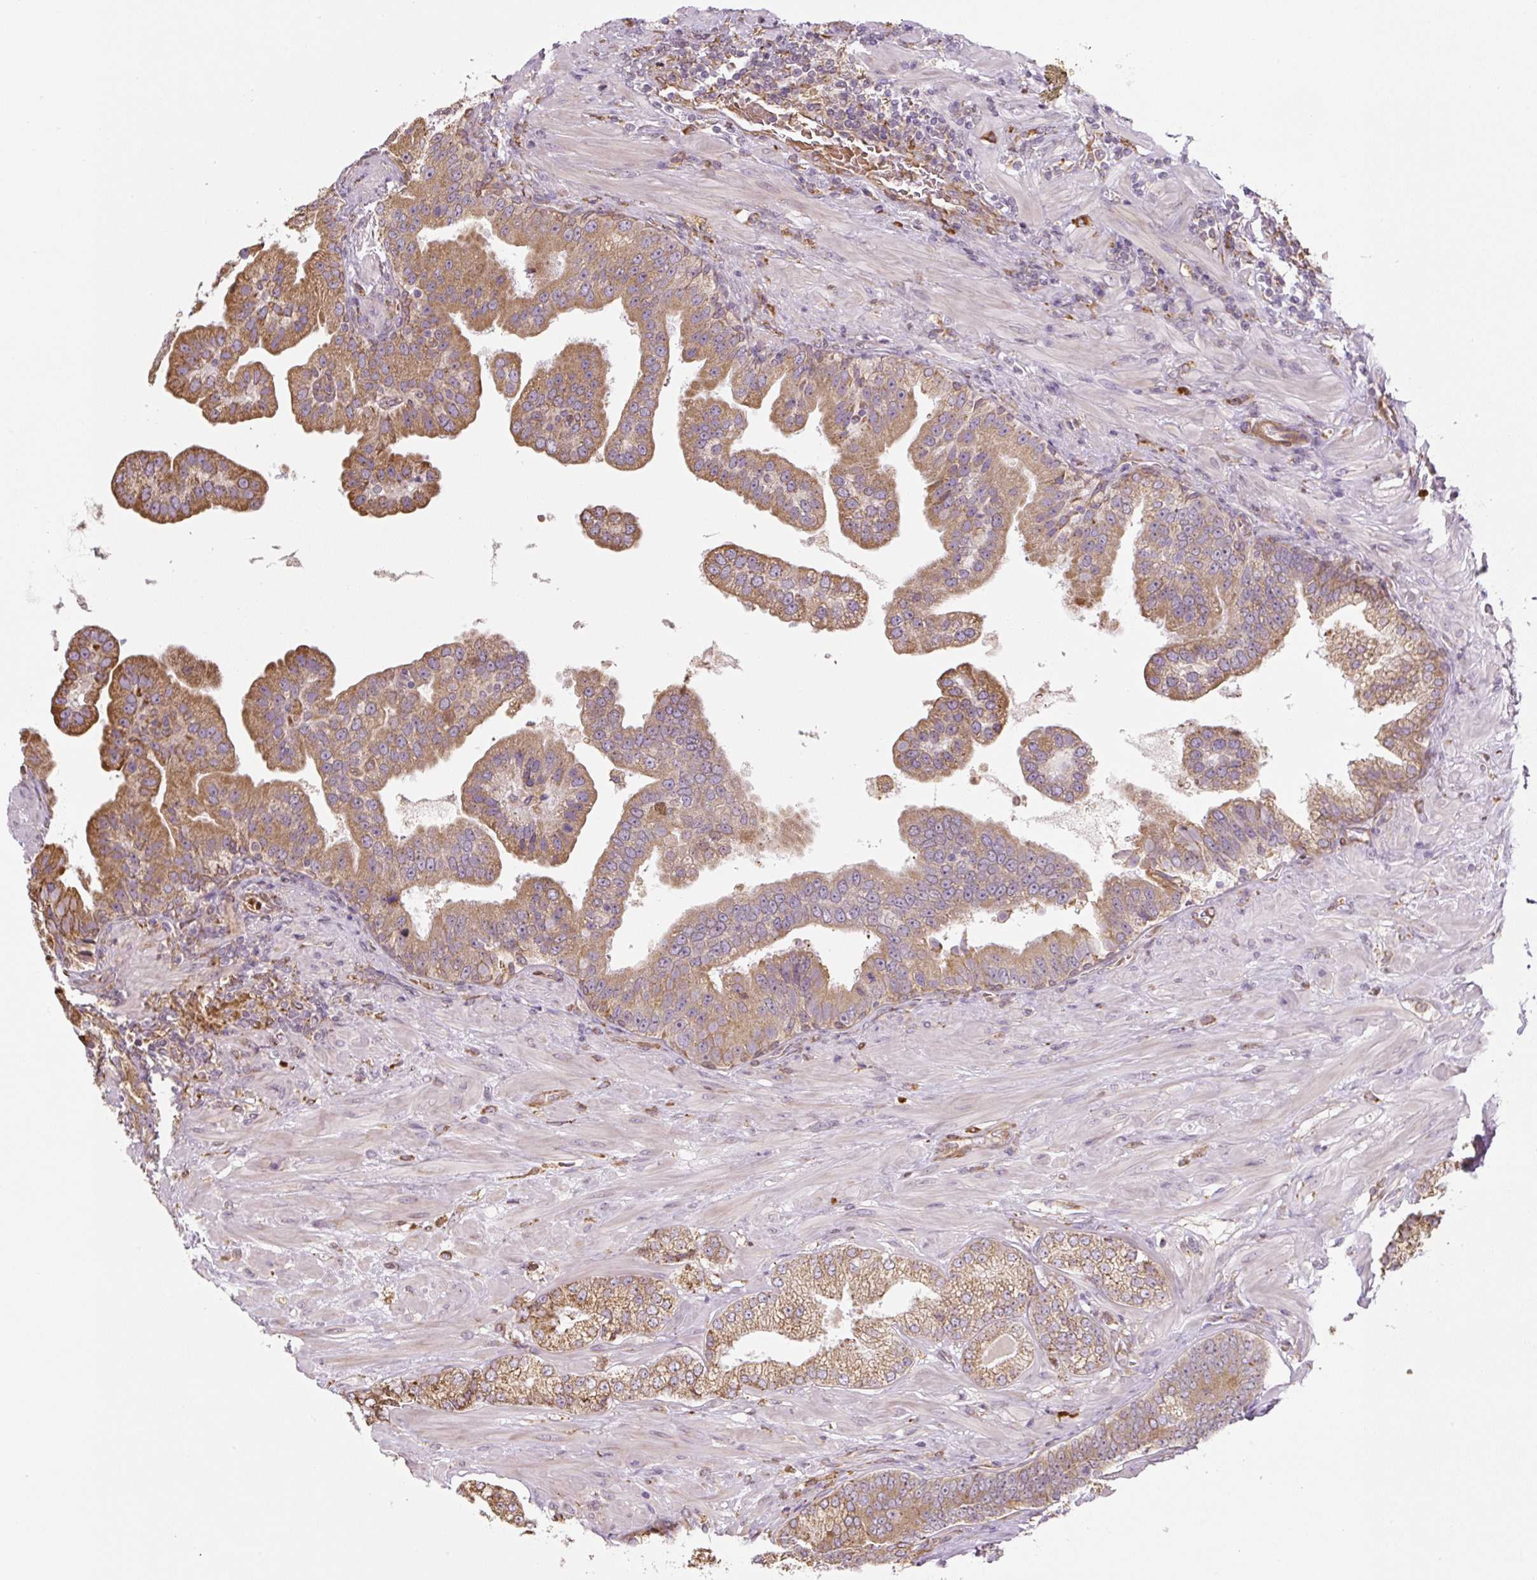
{"staining": {"intensity": "moderate", "quantity": "25%-75%", "location": "cytoplasmic/membranous"}, "tissue": "prostate cancer", "cell_type": "Tumor cells", "image_type": "cancer", "snomed": [{"axis": "morphology", "description": "Adenocarcinoma, High grade"}, {"axis": "topography", "description": "Prostate"}], "caption": "Brown immunohistochemical staining in human prostate cancer (adenocarcinoma (high-grade)) exhibits moderate cytoplasmic/membranous staining in approximately 25%-75% of tumor cells. (DAB (3,3'-diaminobenzidine) IHC with brightfield microscopy, high magnification).", "gene": "RASA1", "patient": {"sex": "male", "age": 55}}